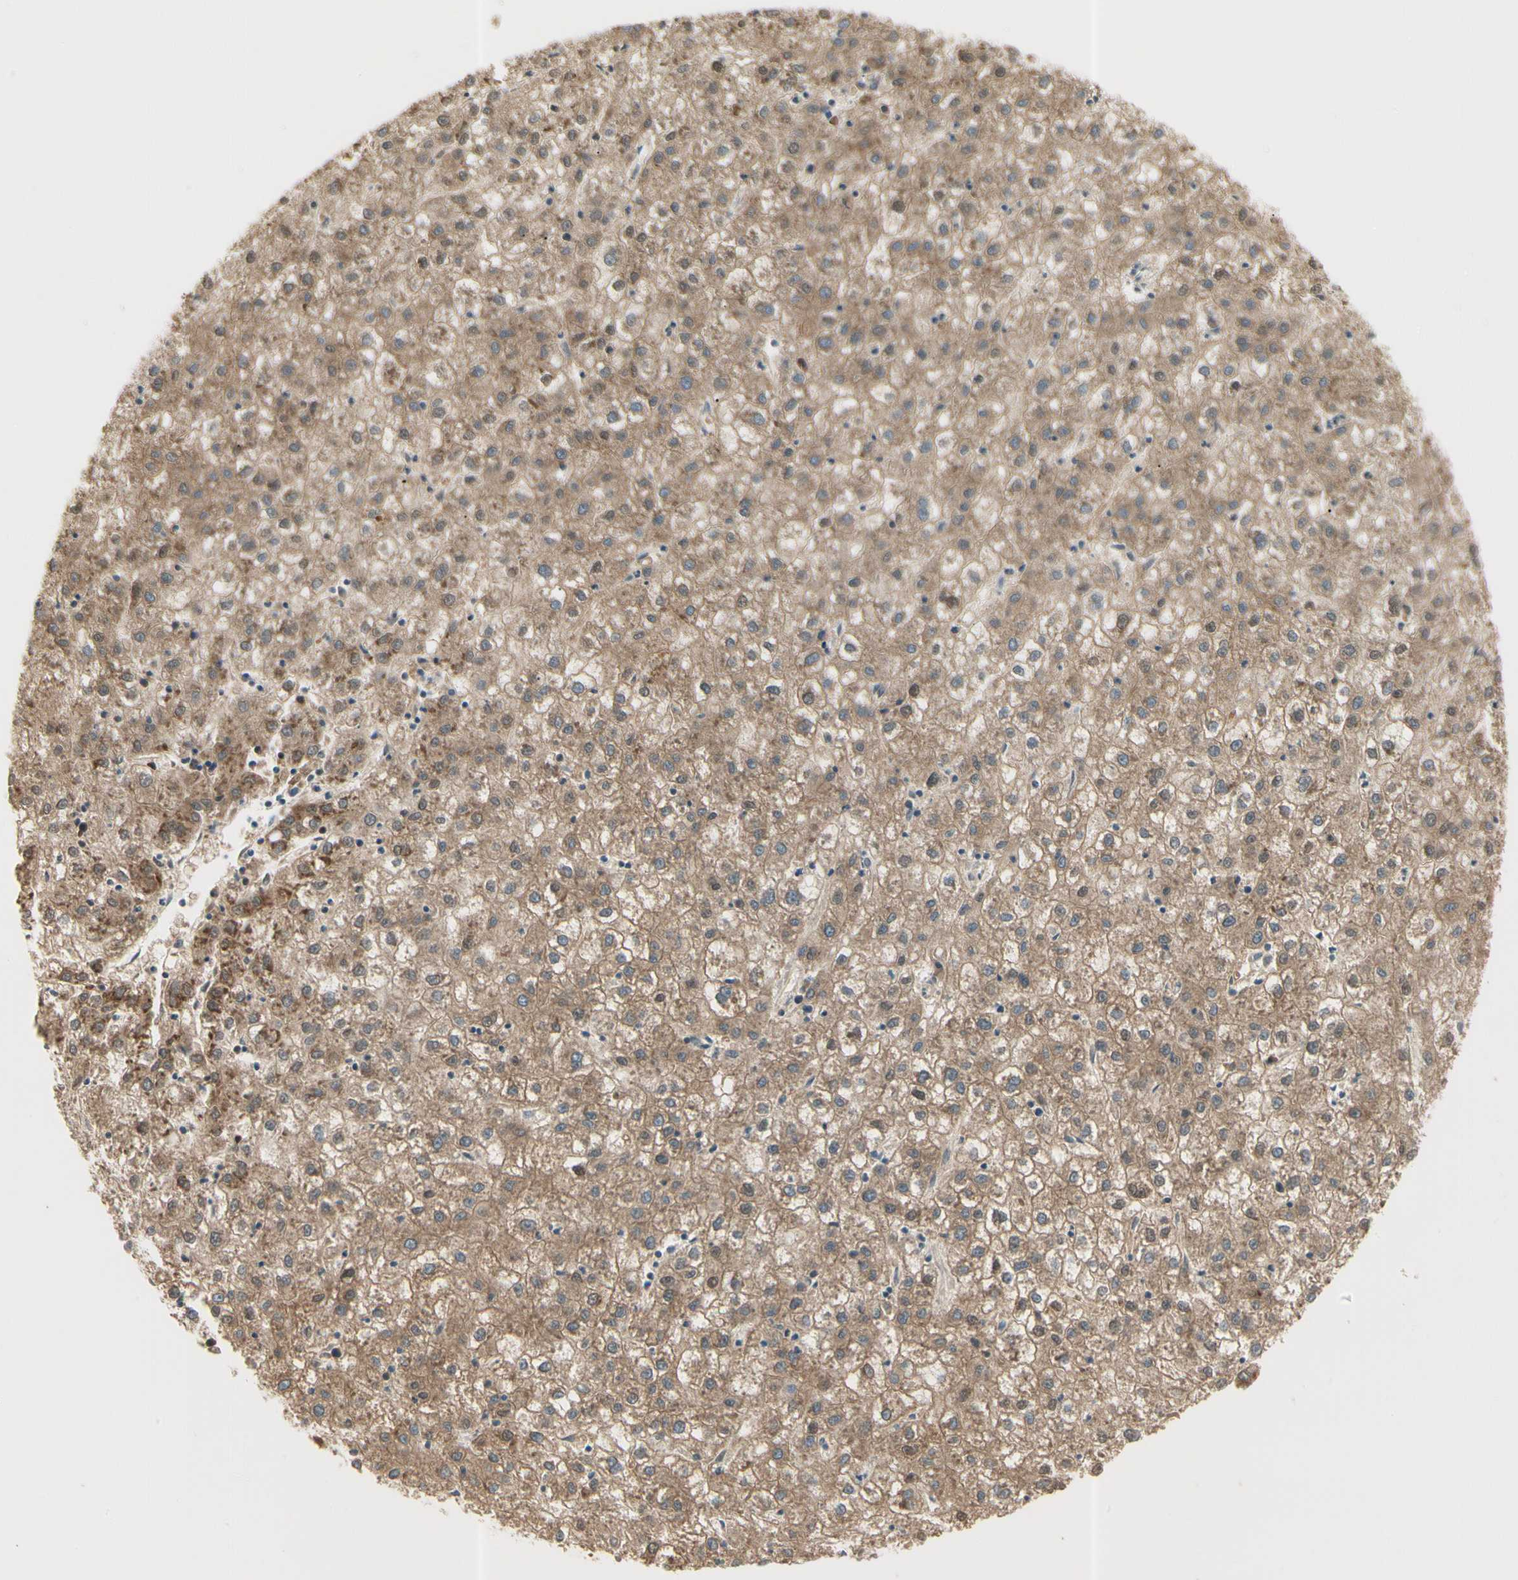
{"staining": {"intensity": "moderate", "quantity": ">75%", "location": "cytoplasmic/membranous"}, "tissue": "liver cancer", "cell_type": "Tumor cells", "image_type": "cancer", "snomed": [{"axis": "morphology", "description": "Carcinoma, Hepatocellular, NOS"}, {"axis": "topography", "description": "Liver"}], "caption": "Immunohistochemistry (IHC) image of neoplastic tissue: human liver hepatocellular carcinoma stained using immunohistochemistry demonstrates medium levels of moderate protein expression localized specifically in the cytoplasmic/membranous of tumor cells, appearing as a cytoplasmic/membranous brown color.", "gene": "IRAG1", "patient": {"sex": "male", "age": 72}}